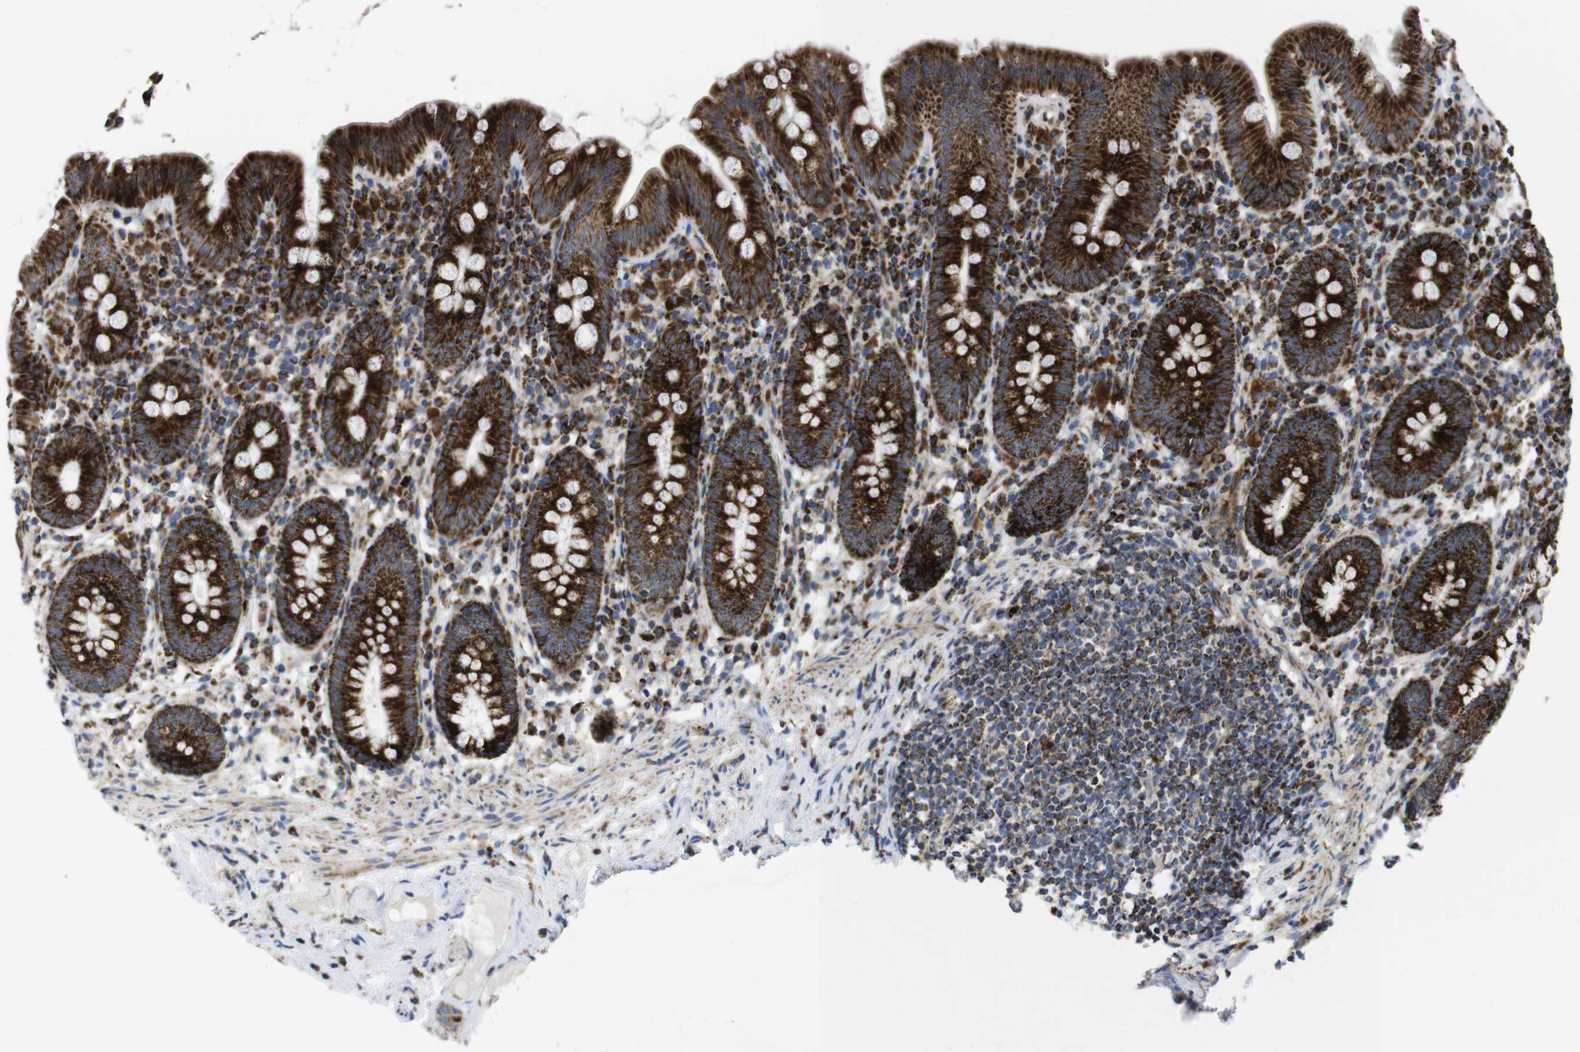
{"staining": {"intensity": "strong", "quantity": ">75%", "location": "cytoplasmic/membranous"}, "tissue": "appendix", "cell_type": "Glandular cells", "image_type": "normal", "snomed": [{"axis": "morphology", "description": "Normal tissue, NOS"}, {"axis": "topography", "description": "Appendix"}], "caption": "About >75% of glandular cells in normal human appendix display strong cytoplasmic/membranous protein expression as visualized by brown immunohistochemical staining.", "gene": "TMEM192", "patient": {"sex": "male", "age": 52}}